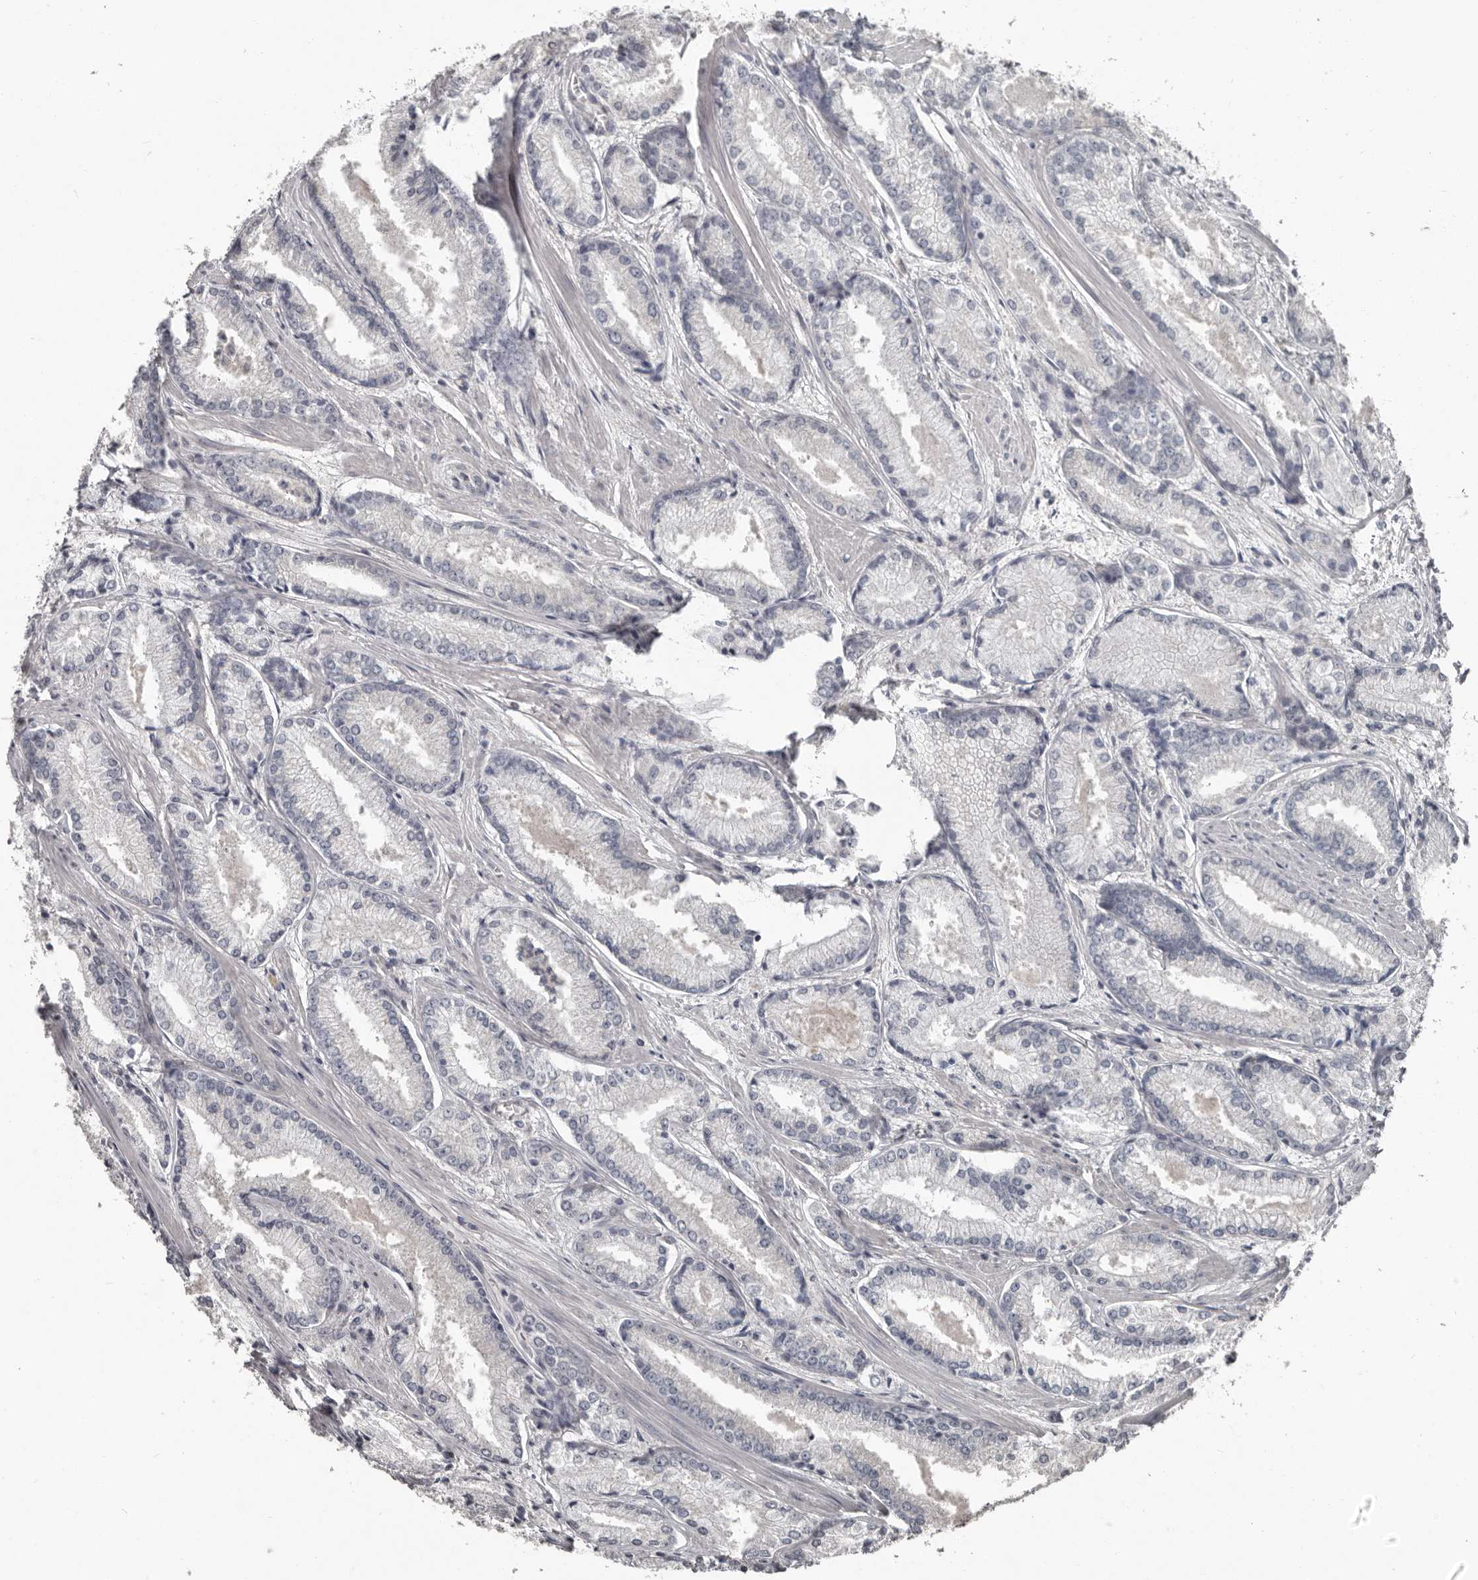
{"staining": {"intensity": "negative", "quantity": "none", "location": "none"}, "tissue": "prostate cancer", "cell_type": "Tumor cells", "image_type": "cancer", "snomed": [{"axis": "morphology", "description": "Adenocarcinoma, Low grade"}, {"axis": "topography", "description": "Prostate"}], "caption": "Image shows no significant protein positivity in tumor cells of prostate cancer.", "gene": "CA6", "patient": {"sex": "male", "age": 54}}